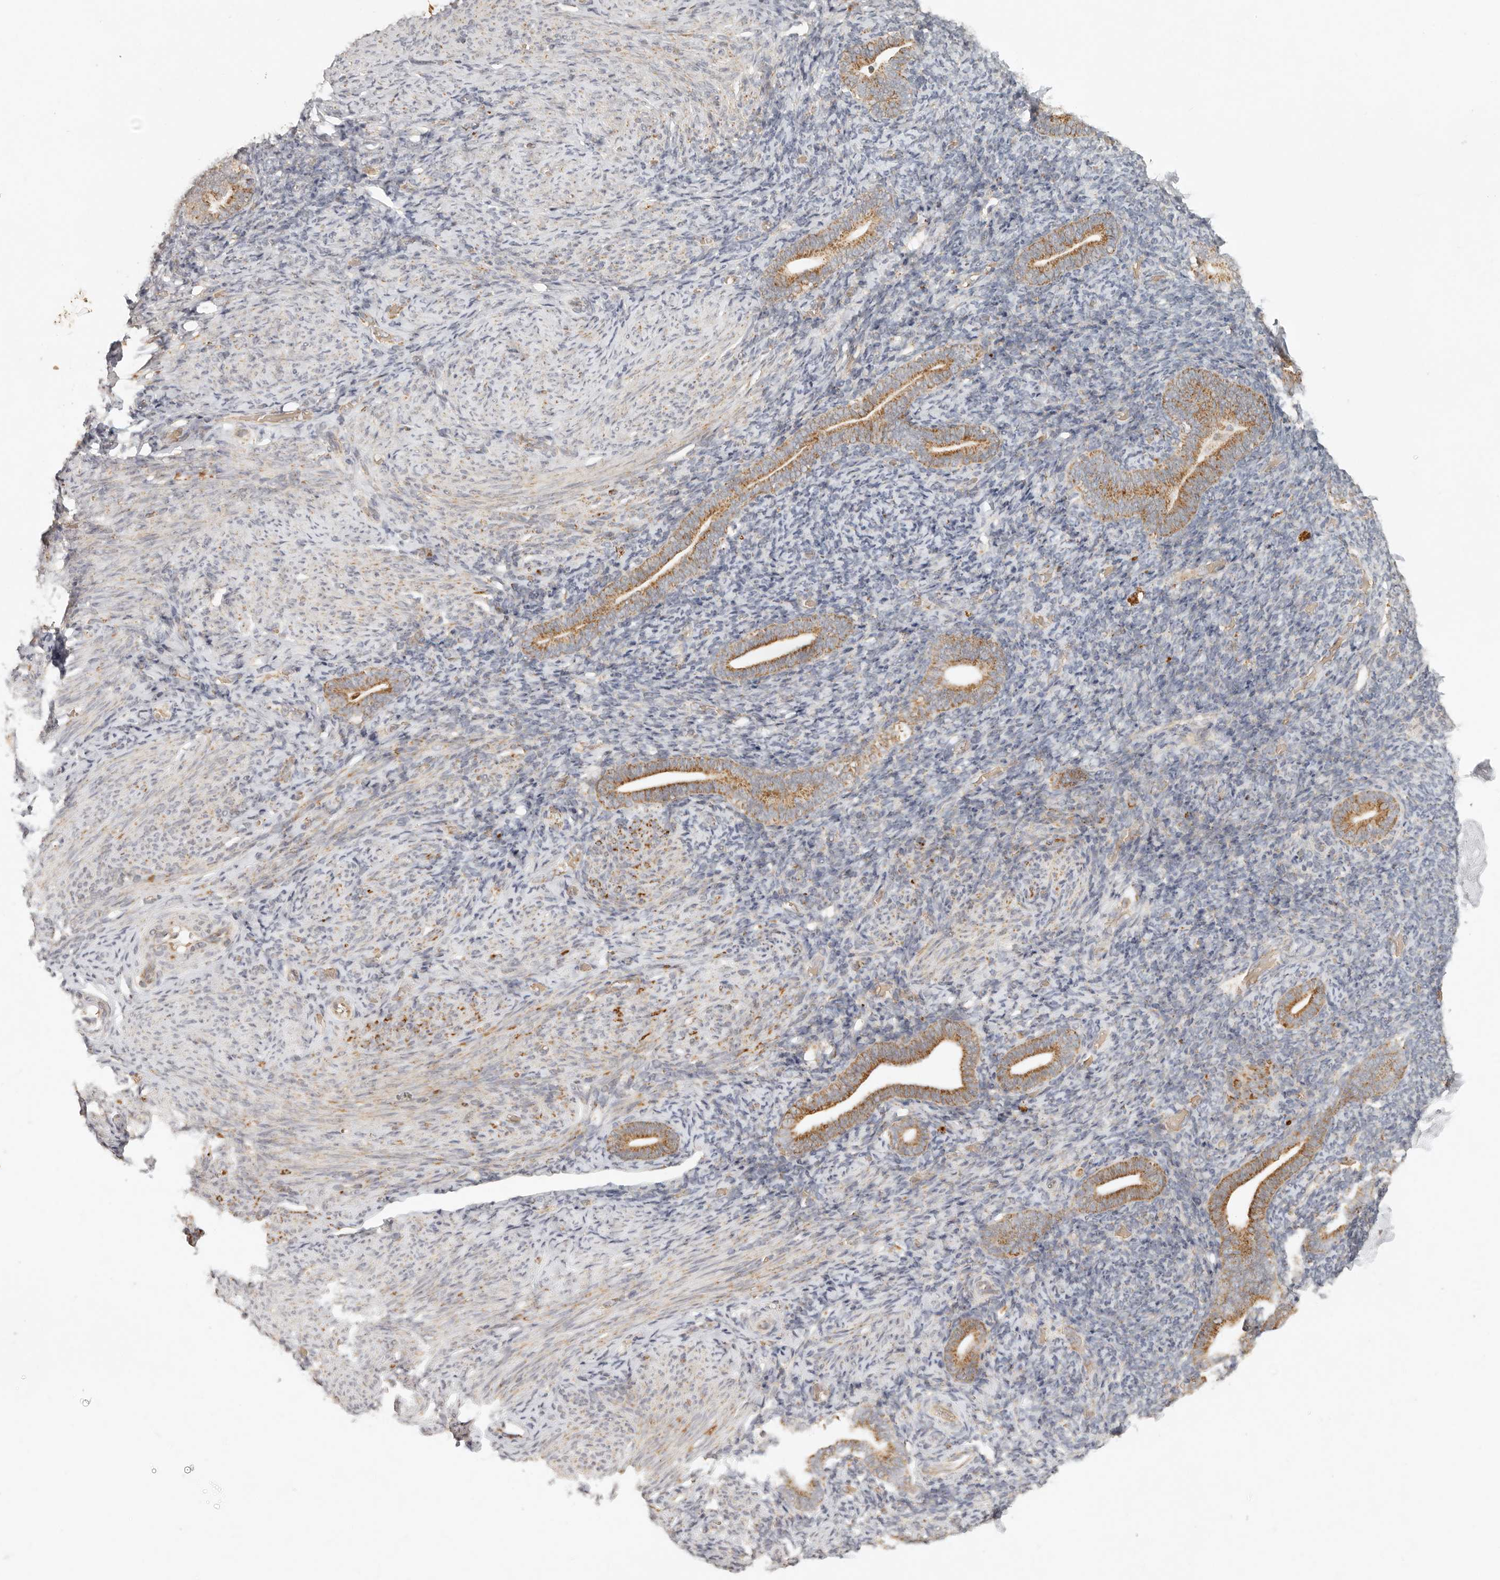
{"staining": {"intensity": "negative", "quantity": "none", "location": "none"}, "tissue": "endometrium", "cell_type": "Cells in endometrial stroma", "image_type": "normal", "snomed": [{"axis": "morphology", "description": "Normal tissue, NOS"}, {"axis": "topography", "description": "Endometrium"}], "caption": "DAB immunohistochemical staining of benign human endometrium shows no significant positivity in cells in endometrial stroma. Nuclei are stained in blue.", "gene": "MRPL55", "patient": {"sex": "female", "age": 51}}